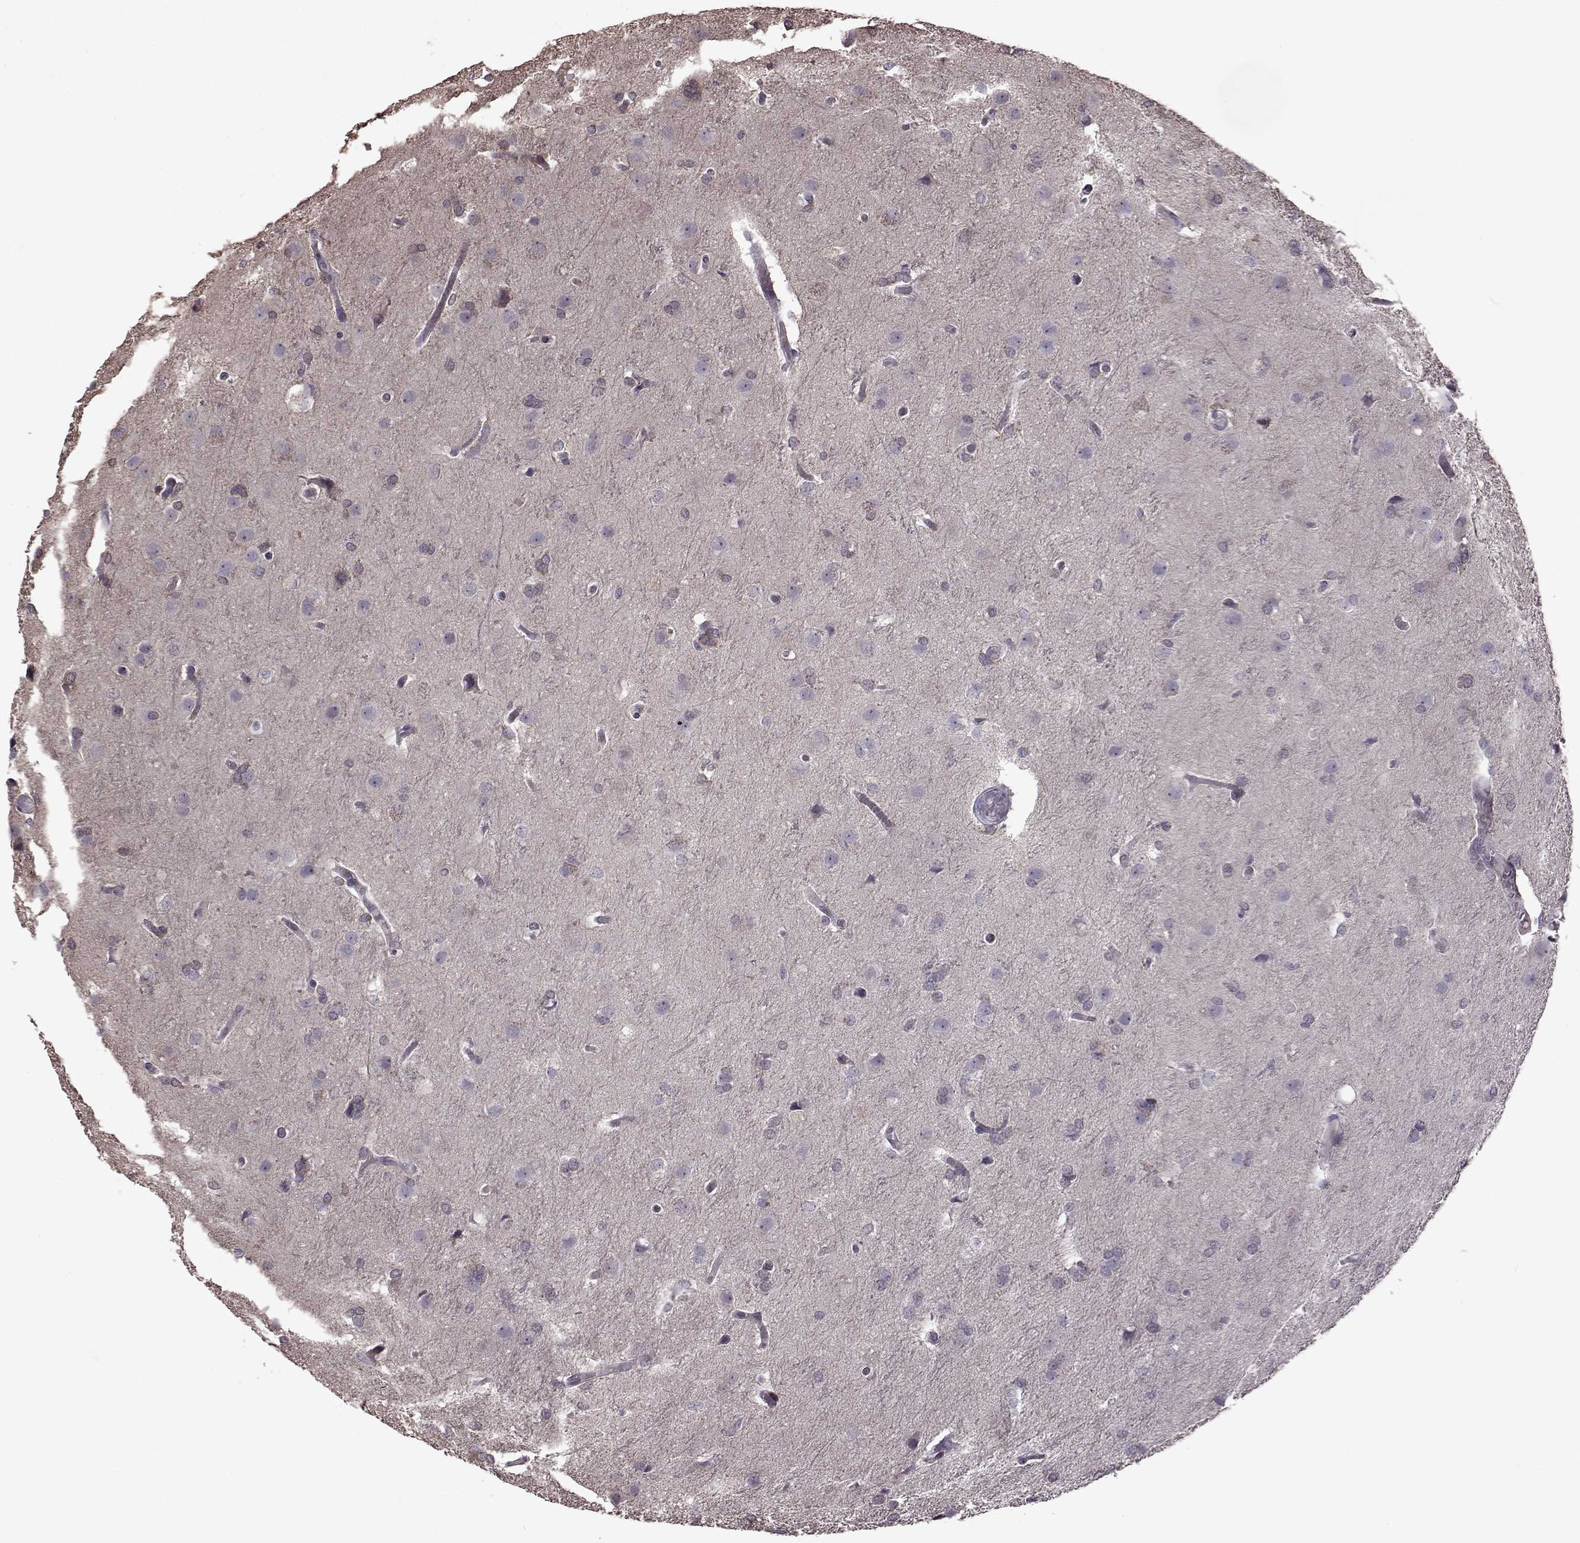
{"staining": {"intensity": "negative", "quantity": "none", "location": "none"}, "tissue": "glioma", "cell_type": "Tumor cells", "image_type": "cancer", "snomed": [{"axis": "morphology", "description": "Glioma, malignant, High grade"}, {"axis": "topography", "description": "Brain"}], "caption": "Tumor cells are negative for brown protein staining in glioma.", "gene": "GAL", "patient": {"sex": "male", "age": 68}}